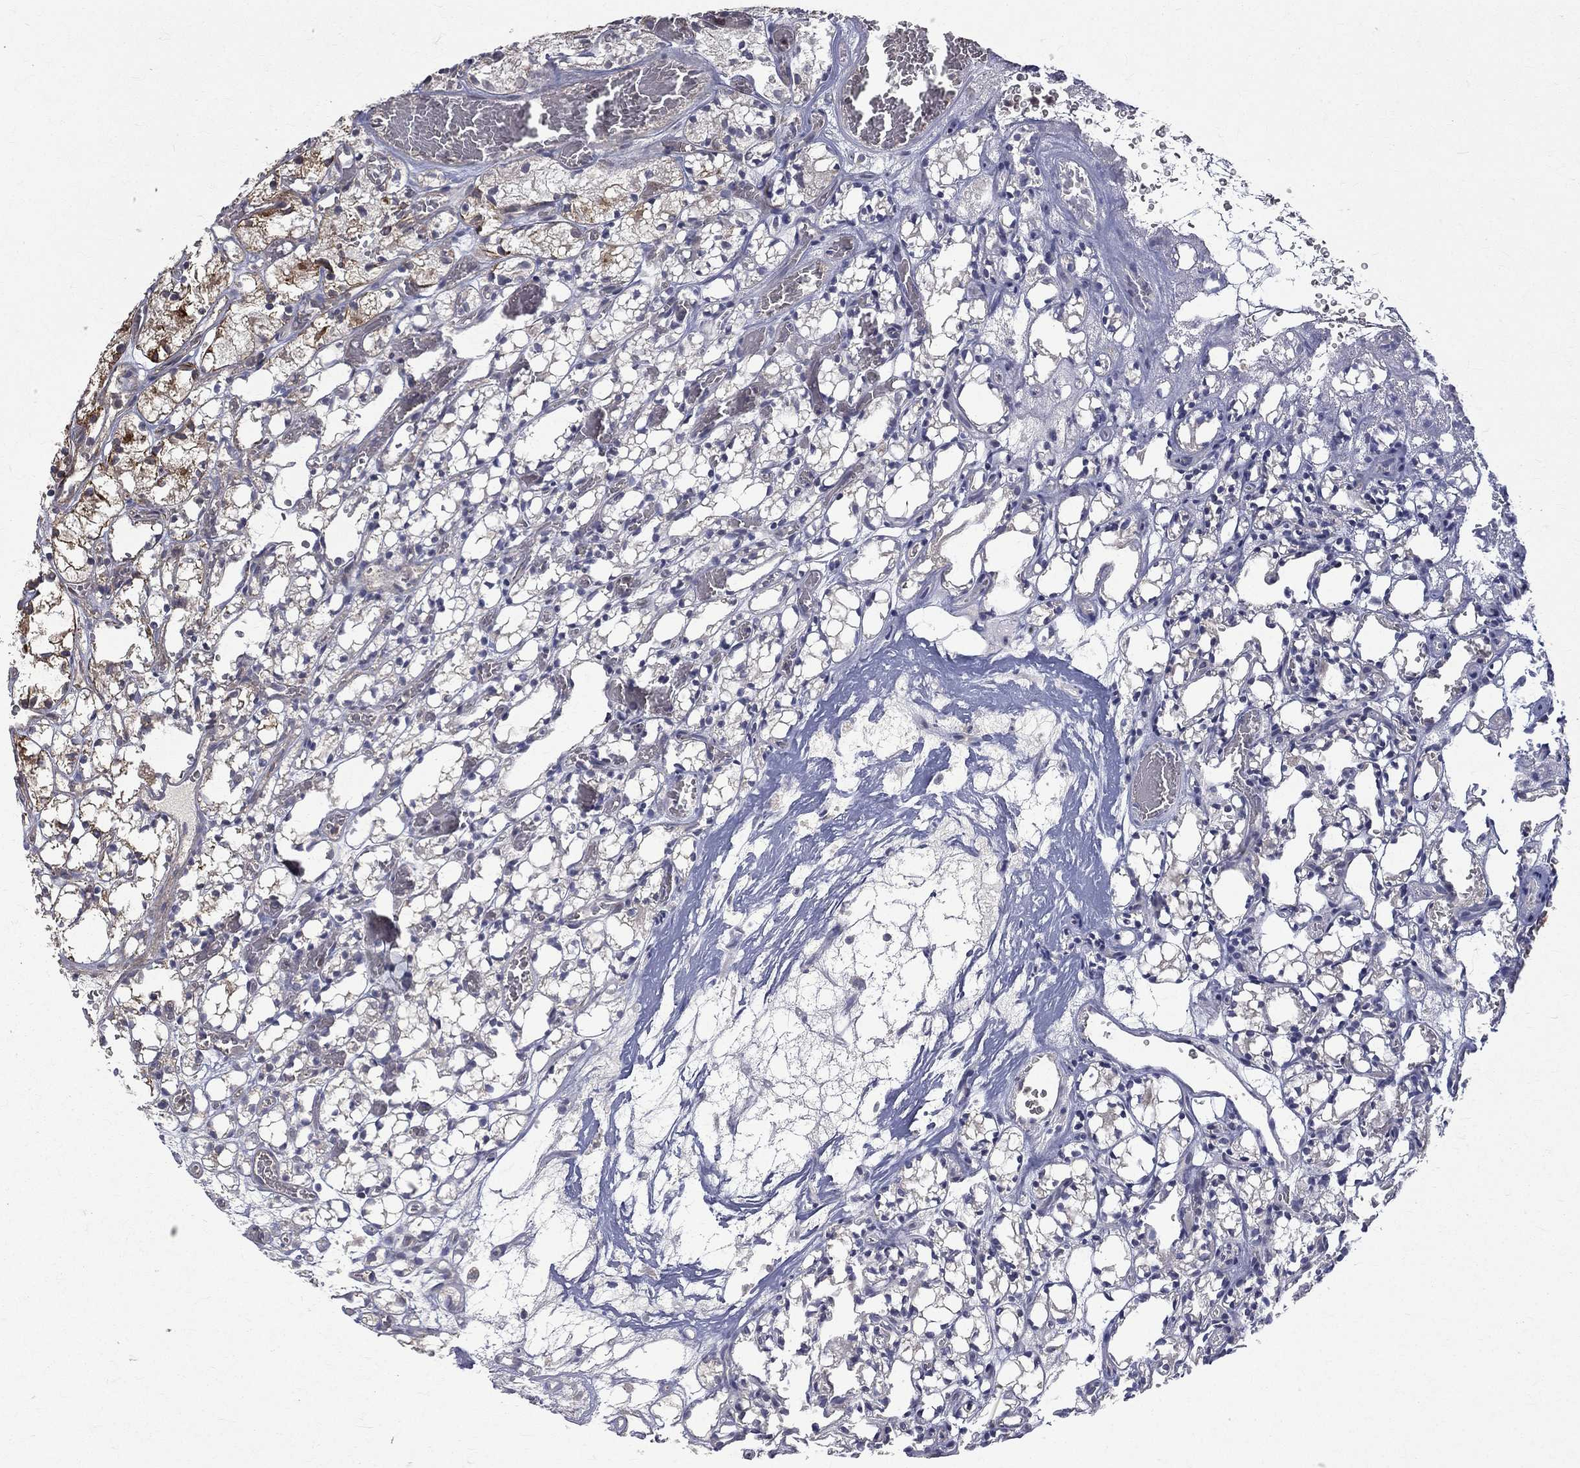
{"staining": {"intensity": "negative", "quantity": "none", "location": "none"}, "tissue": "renal cancer", "cell_type": "Tumor cells", "image_type": "cancer", "snomed": [{"axis": "morphology", "description": "Adenocarcinoma, NOS"}, {"axis": "topography", "description": "Kidney"}], "caption": "IHC photomicrograph of neoplastic tissue: human adenocarcinoma (renal) stained with DAB (3,3'-diaminobenzidine) exhibits no significant protein positivity in tumor cells. (IHC, brightfield microscopy, high magnification).", "gene": "RPGR", "patient": {"sex": "female", "age": 69}}